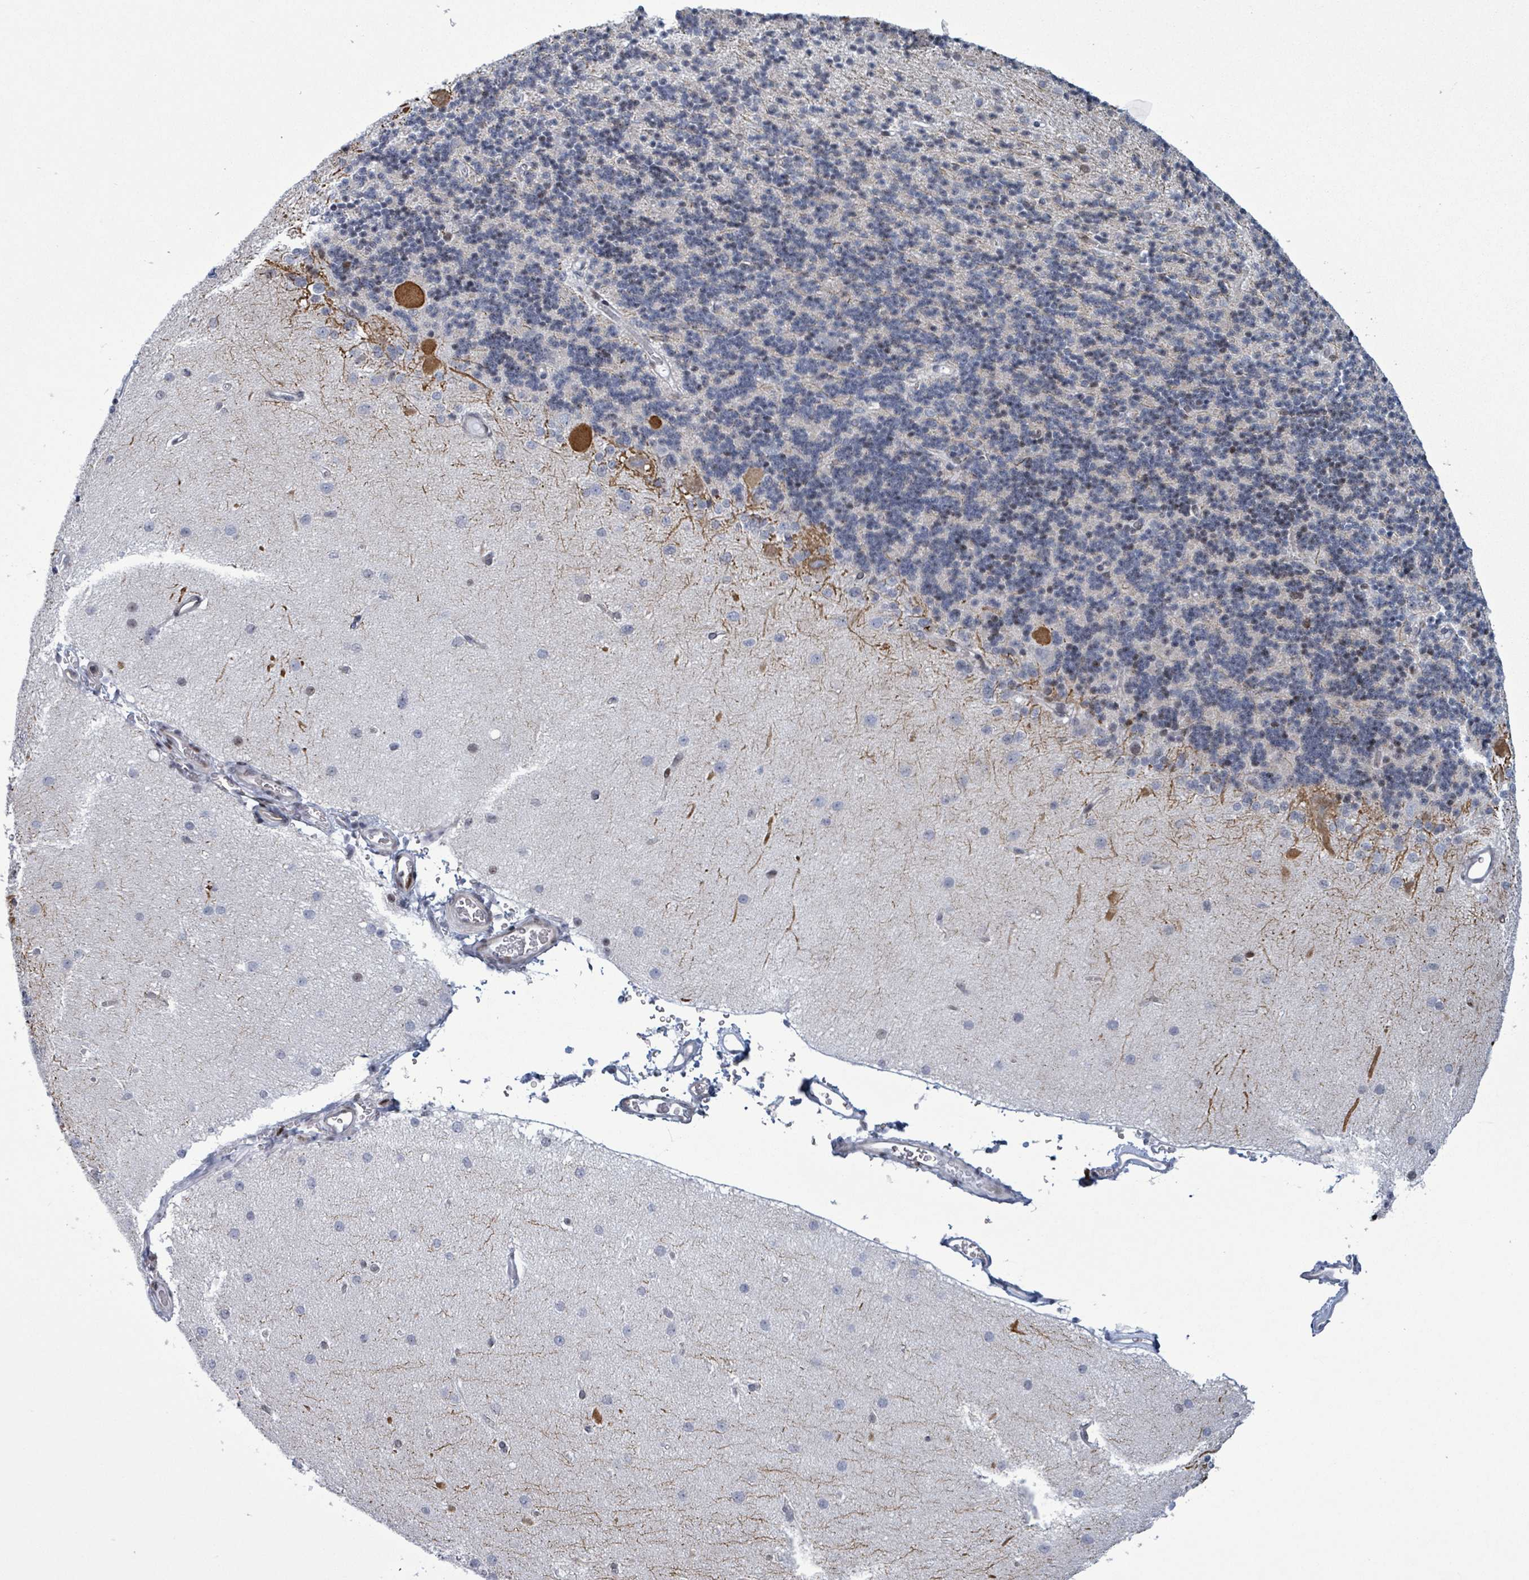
{"staining": {"intensity": "weak", "quantity": "25%-75%", "location": "cytoplasmic/membranous"}, "tissue": "cerebellum", "cell_type": "Cells in granular layer", "image_type": "normal", "snomed": [{"axis": "morphology", "description": "Normal tissue, NOS"}, {"axis": "topography", "description": "Cerebellum"}], "caption": "Protein positivity by IHC exhibits weak cytoplasmic/membranous positivity in about 25%-75% of cells in granular layer in normal cerebellum. (Brightfield microscopy of DAB IHC at high magnification).", "gene": "FNDC4", "patient": {"sex": "female", "age": 29}}